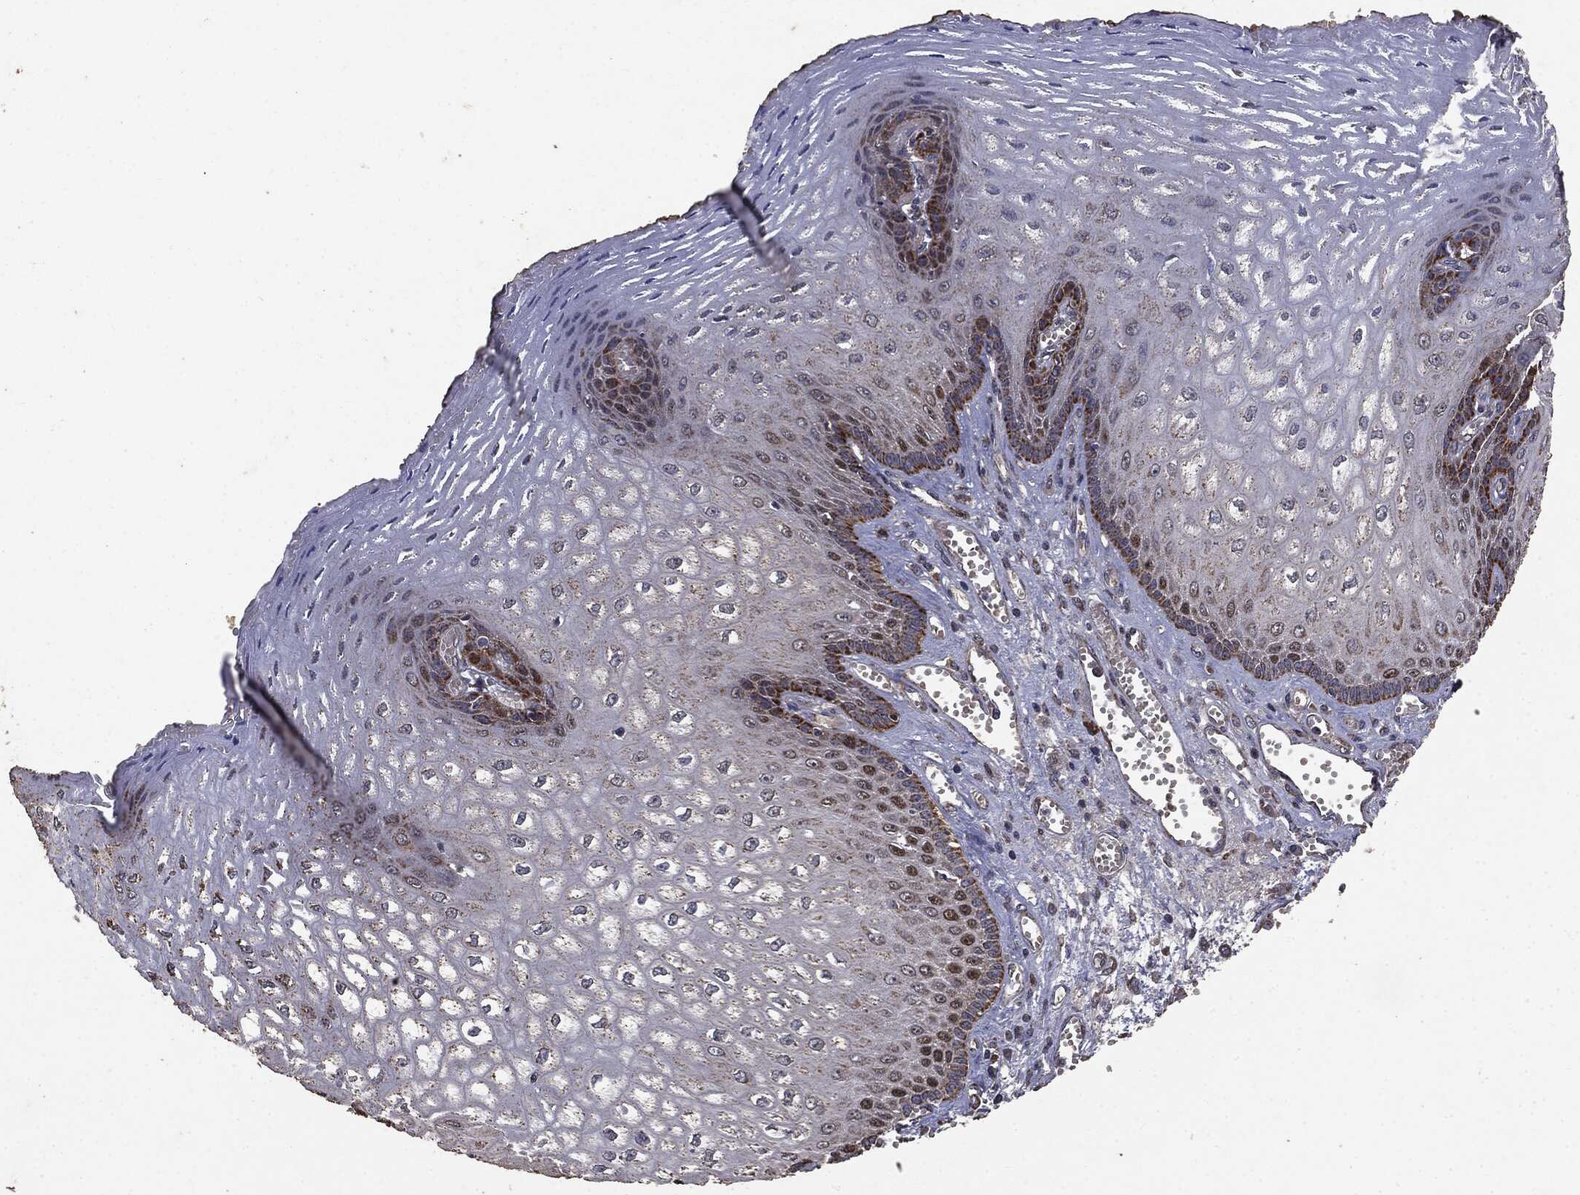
{"staining": {"intensity": "strong", "quantity": "<25%", "location": "cytoplasmic/membranous,nuclear"}, "tissue": "esophagus", "cell_type": "Squamous epithelial cells", "image_type": "normal", "snomed": [{"axis": "morphology", "description": "Normal tissue, NOS"}, {"axis": "topography", "description": "Esophagus"}], "caption": "This micrograph demonstrates immunohistochemistry (IHC) staining of unremarkable esophagus, with medium strong cytoplasmic/membranous,nuclear staining in about <25% of squamous epithelial cells.", "gene": "PPP6R2", "patient": {"sex": "male", "age": 58}}